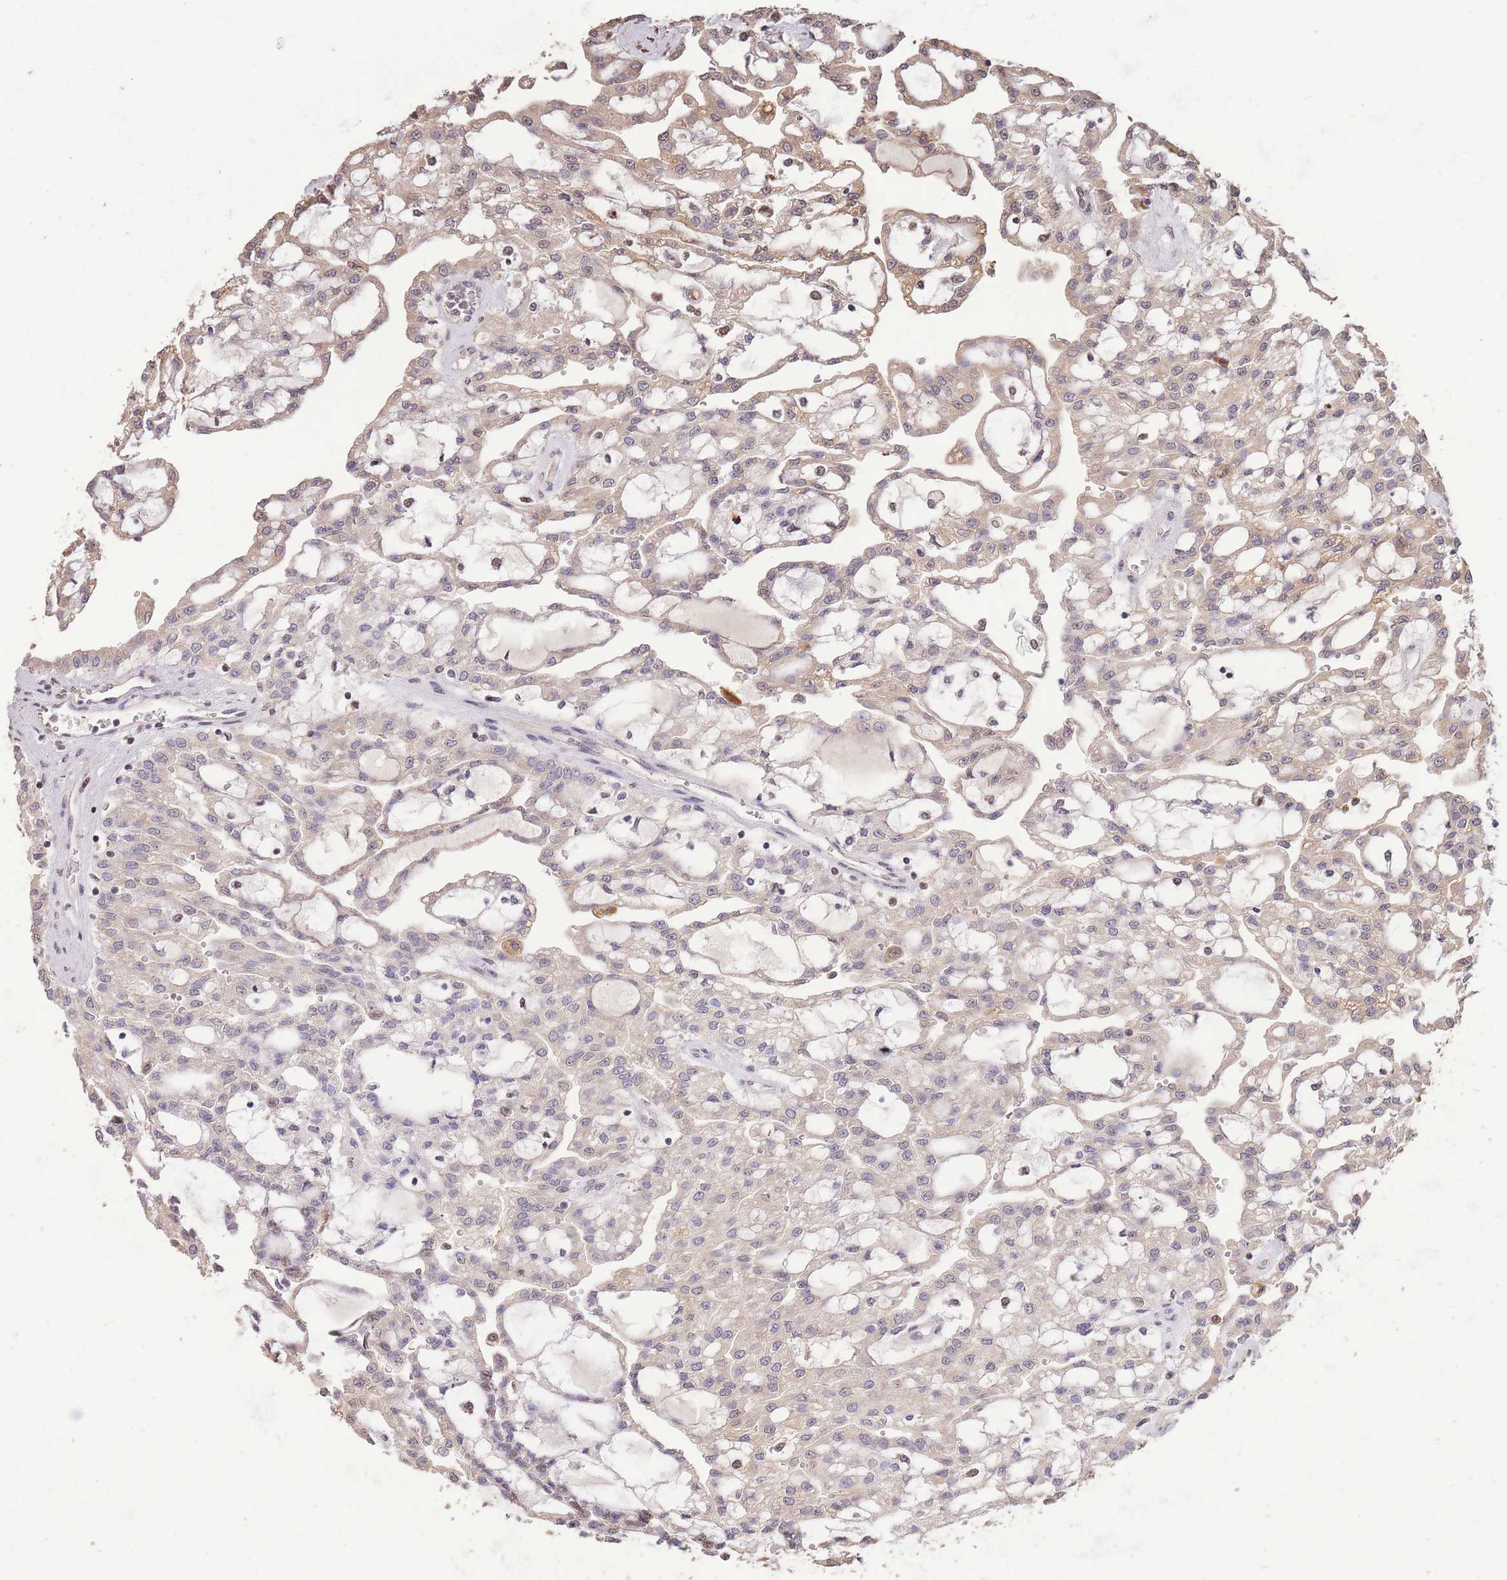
{"staining": {"intensity": "weak", "quantity": "<25%", "location": "cytoplasmic/membranous"}, "tissue": "renal cancer", "cell_type": "Tumor cells", "image_type": "cancer", "snomed": [{"axis": "morphology", "description": "Adenocarcinoma, NOS"}, {"axis": "topography", "description": "Kidney"}], "caption": "Immunohistochemistry of human renal cancer shows no staining in tumor cells. (DAB IHC visualized using brightfield microscopy, high magnification).", "gene": "RGS14", "patient": {"sex": "male", "age": 63}}